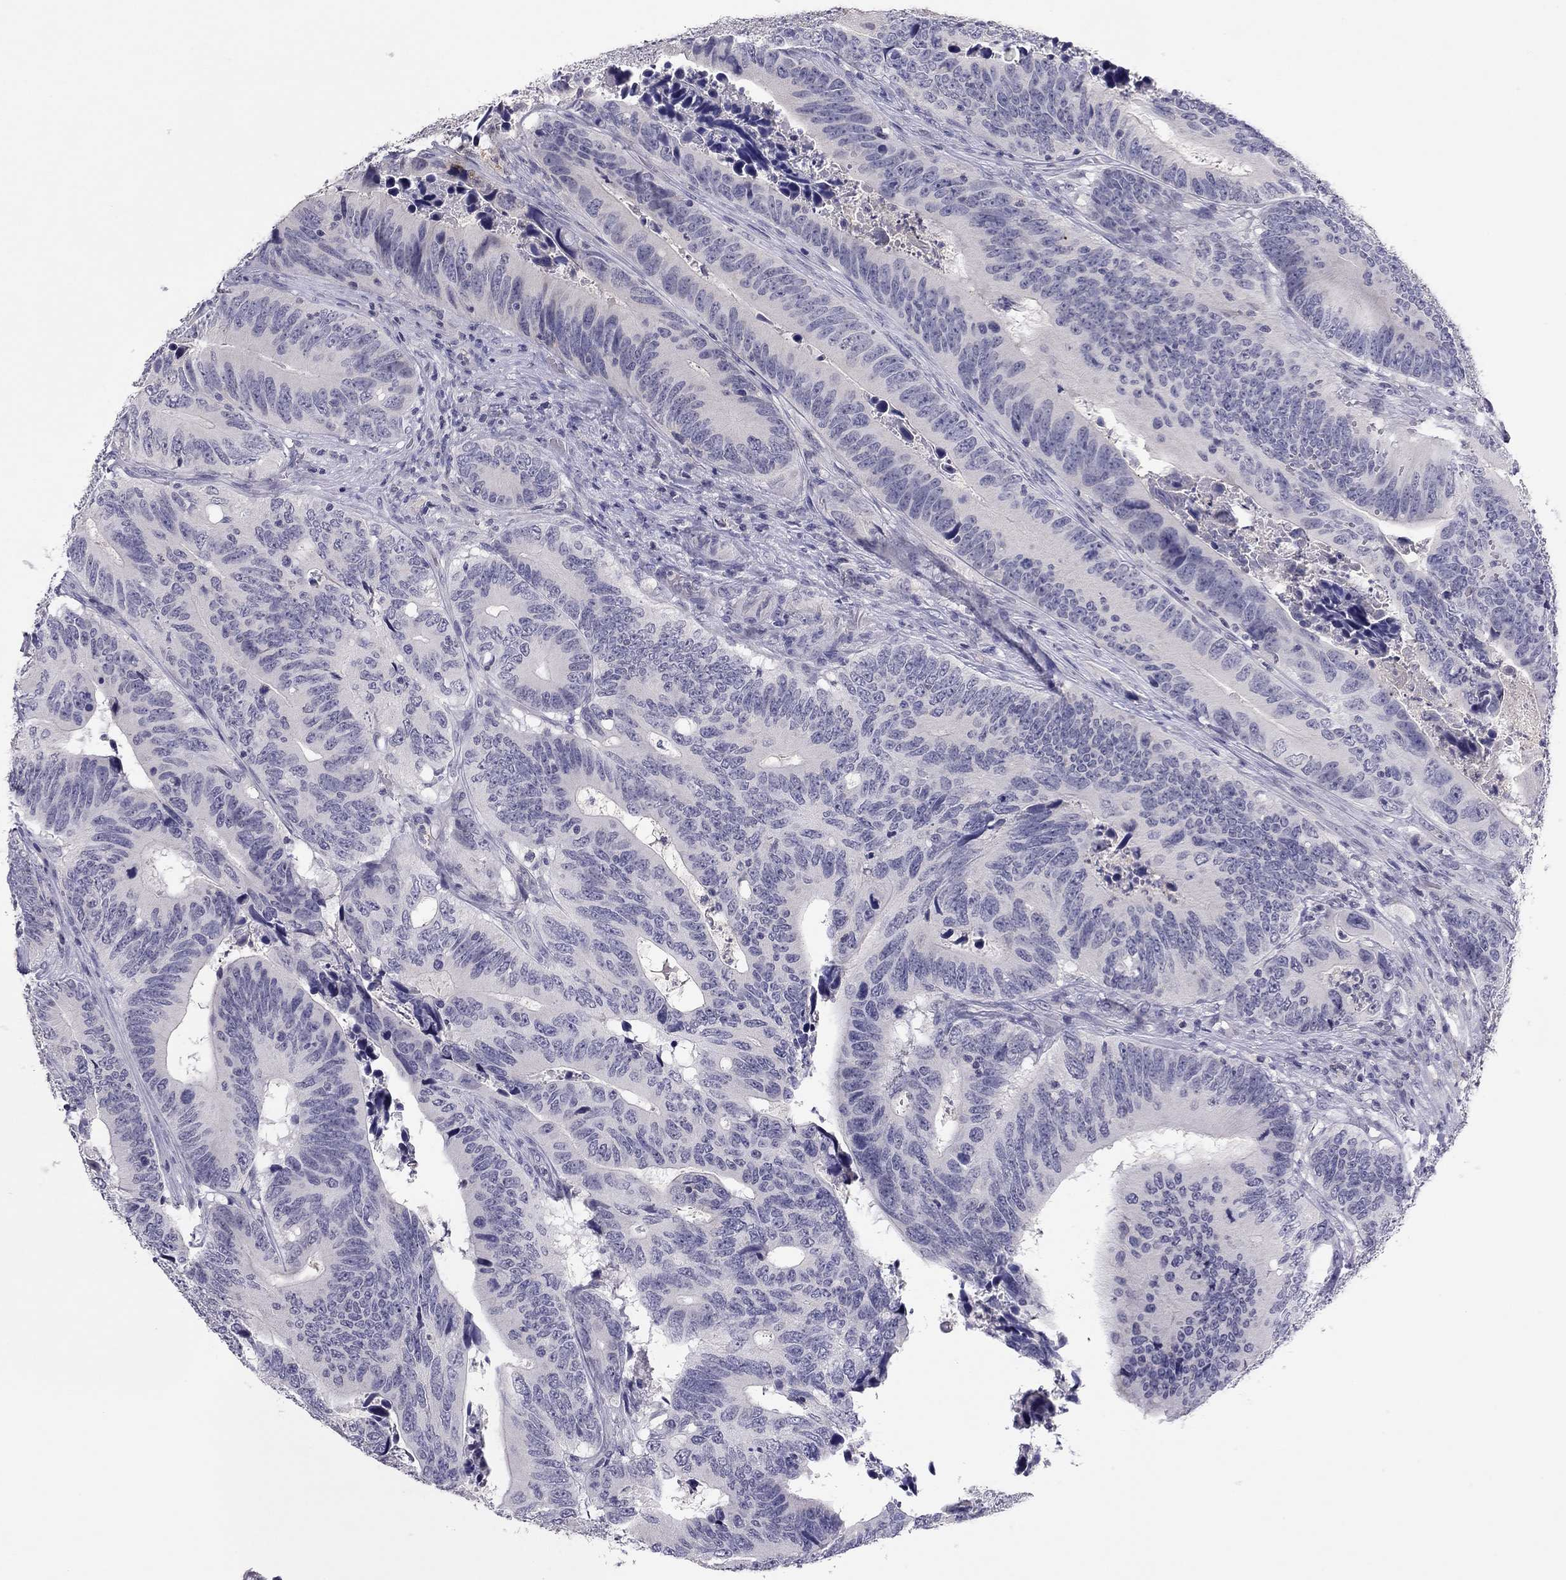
{"staining": {"intensity": "negative", "quantity": "none", "location": "none"}, "tissue": "colorectal cancer", "cell_type": "Tumor cells", "image_type": "cancer", "snomed": [{"axis": "morphology", "description": "Adenocarcinoma, NOS"}, {"axis": "topography", "description": "Colon"}], "caption": "Immunohistochemistry photomicrograph of neoplastic tissue: human colorectal adenocarcinoma stained with DAB (3,3'-diaminobenzidine) displays no significant protein expression in tumor cells.", "gene": "ADORA2A", "patient": {"sex": "female", "age": 90}}